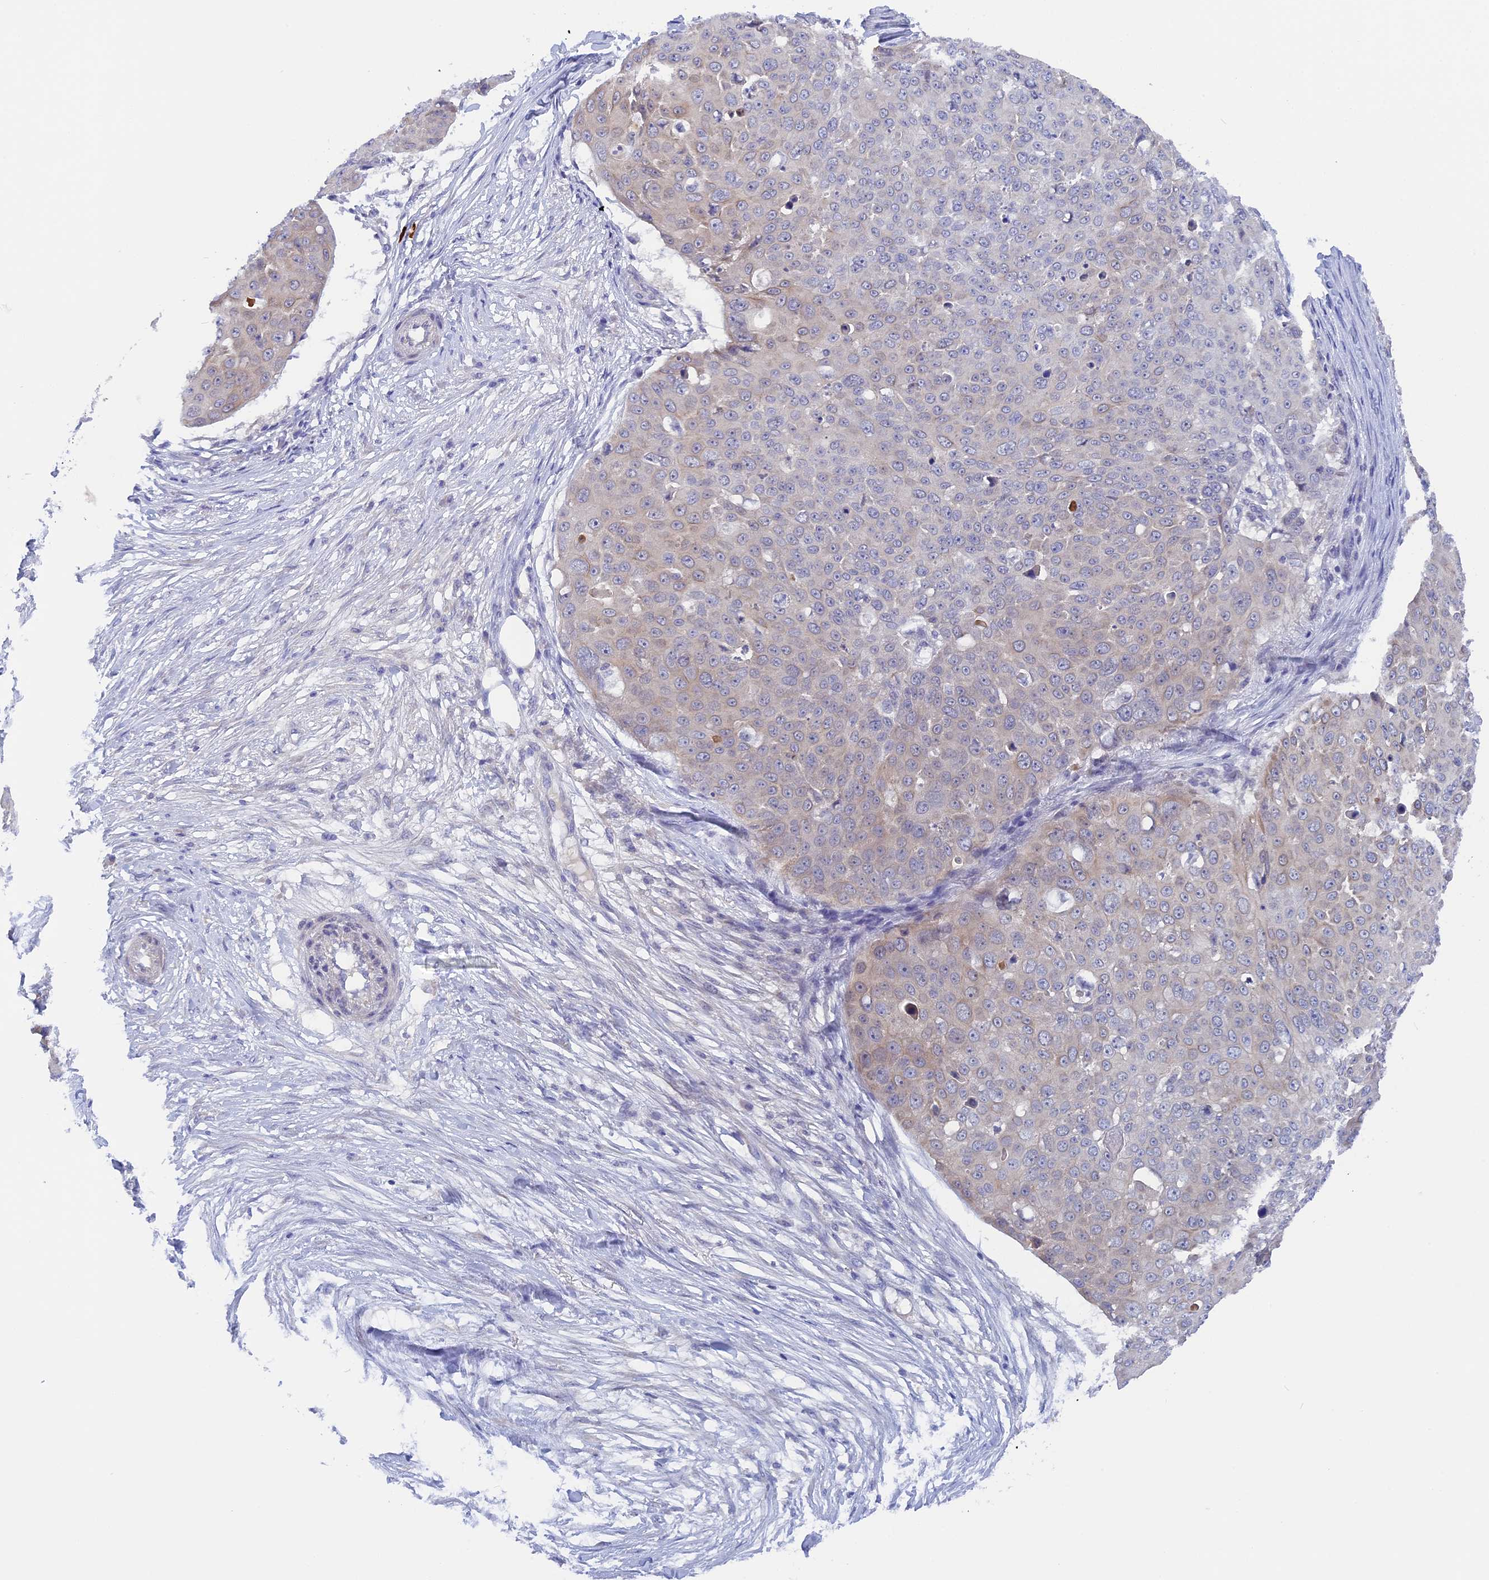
{"staining": {"intensity": "negative", "quantity": "none", "location": "none"}, "tissue": "skin cancer", "cell_type": "Tumor cells", "image_type": "cancer", "snomed": [{"axis": "morphology", "description": "Squamous cell carcinoma, NOS"}, {"axis": "topography", "description": "Skin"}], "caption": "This is a photomicrograph of IHC staining of skin squamous cell carcinoma, which shows no positivity in tumor cells.", "gene": "DACT3", "patient": {"sex": "male", "age": 71}}